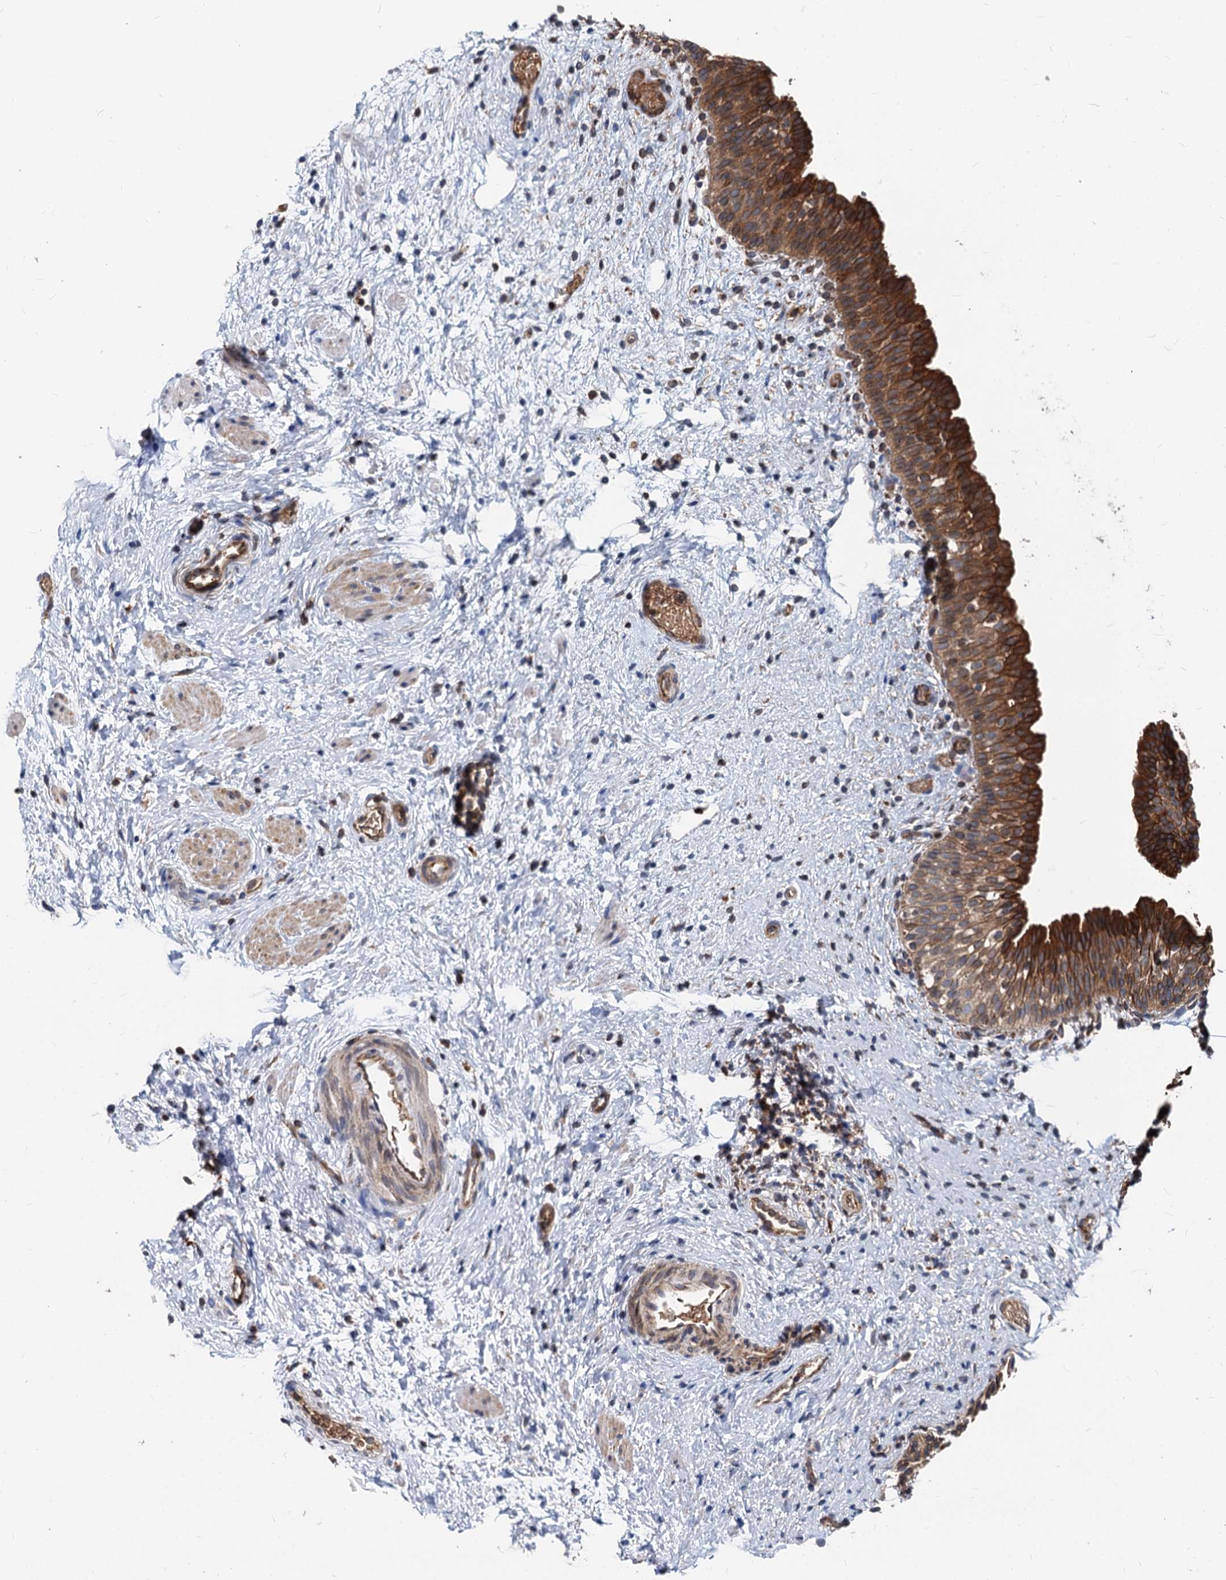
{"staining": {"intensity": "strong", "quantity": ">75%", "location": "cytoplasmic/membranous"}, "tissue": "urinary bladder", "cell_type": "Urothelial cells", "image_type": "normal", "snomed": [{"axis": "morphology", "description": "Normal tissue, NOS"}, {"axis": "topography", "description": "Urinary bladder"}], "caption": "High-power microscopy captured an immunohistochemistry (IHC) histopathology image of normal urinary bladder, revealing strong cytoplasmic/membranous expression in about >75% of urothelial cells. Nuclei are stained in blue.", "gene": "STIM1", "patient": {"sex": "male", "age": 1}}